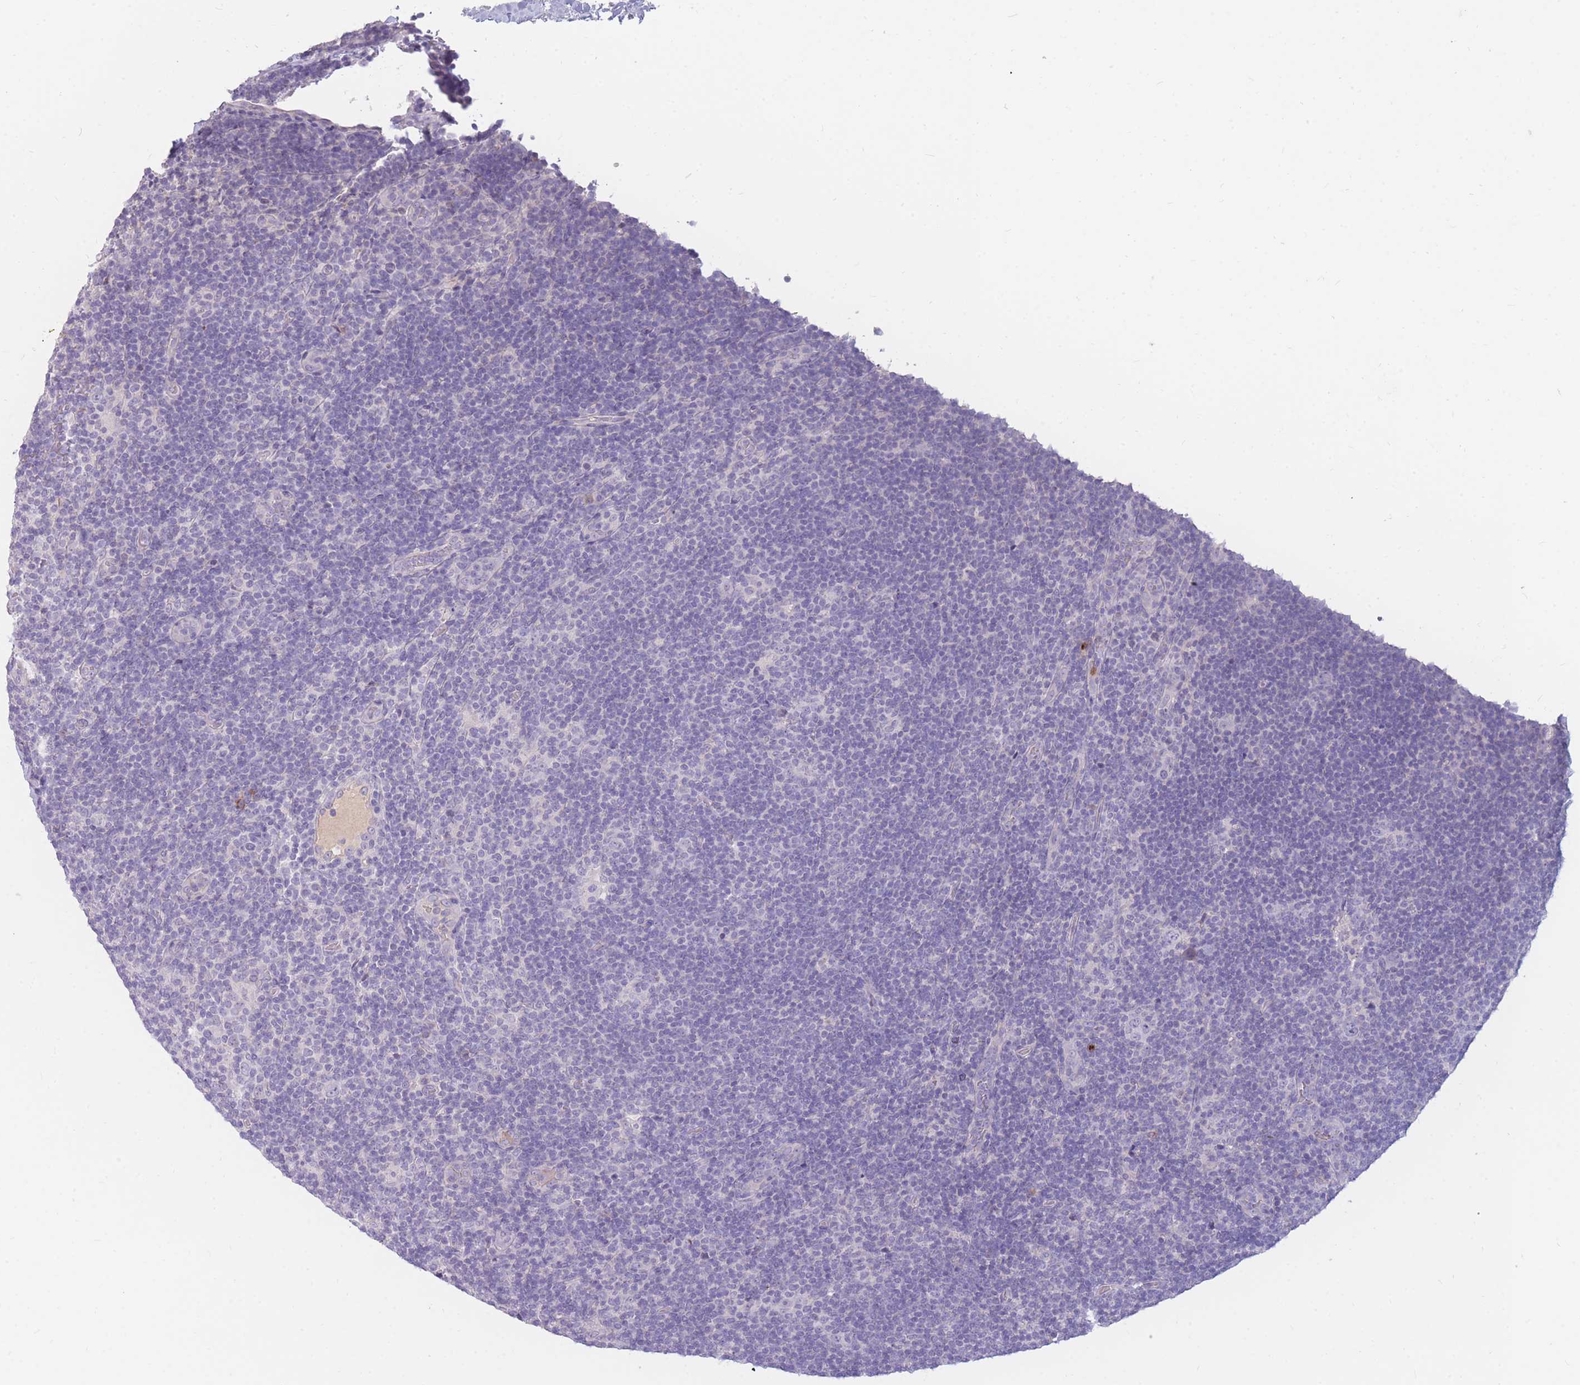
{"staining": {"intensity": "negative", "quantity": "none", "location": "none"}, "tissue": "lymphoma", "cell_type": "Tumor cells", "image_type": "cancer", "snomed": [{"axis": "morphology", "description": "Hodgkin's disease, NOS"}, {"axis": "topography", "description": "Lymph node"}], "caption": "Photomicrograph shows no significant protein positivity in tumor cells of lymphoma.", "gene": "TPSD1", "patient": {"sex": "female", "age": 57}}